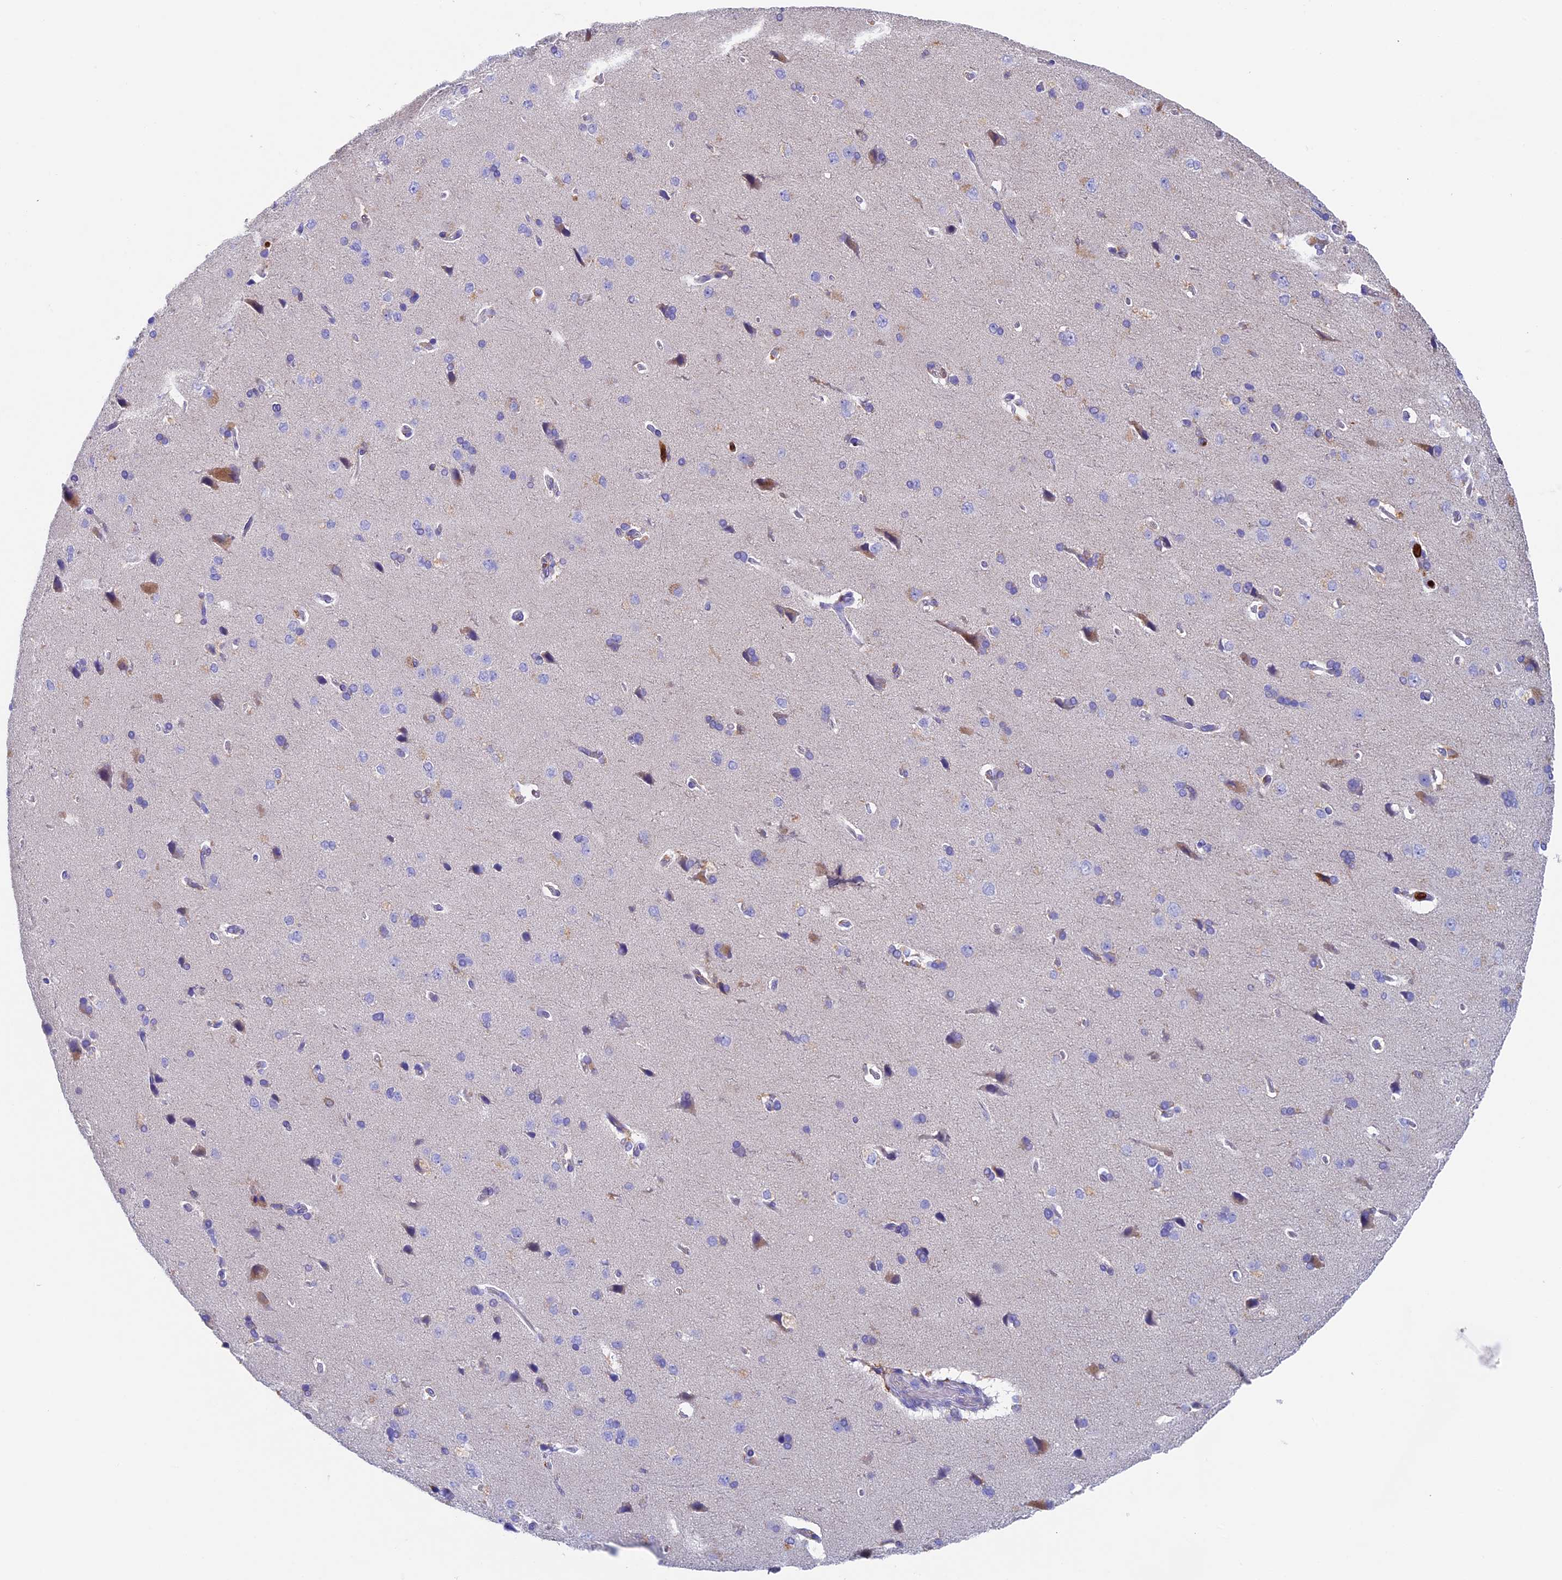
{"staining": {"intensity": "negative", "quantity": "none", "location": "none"}, "tissue": "cerebral cortex", "cell_type": "Endothelial cells", "image_type": "normal", "snomed": [{"axis": "morphology", "description": "Normal tissue, NOS"}, {"axis": "topography", "description": "Cerebral cortex"}], "caption": "A high-resolution image shows immunohistochemistry staining of unremarkable cerebral cortex, which displays no significant expression in endothelial cells. (Brightfield microscopy of DAB (3,3'-diaminobenzidine) immunohistochemistry (IHC) at high magnification).", "gene": "ADAT1", "patient": {"sex": "male", "age": 62}}